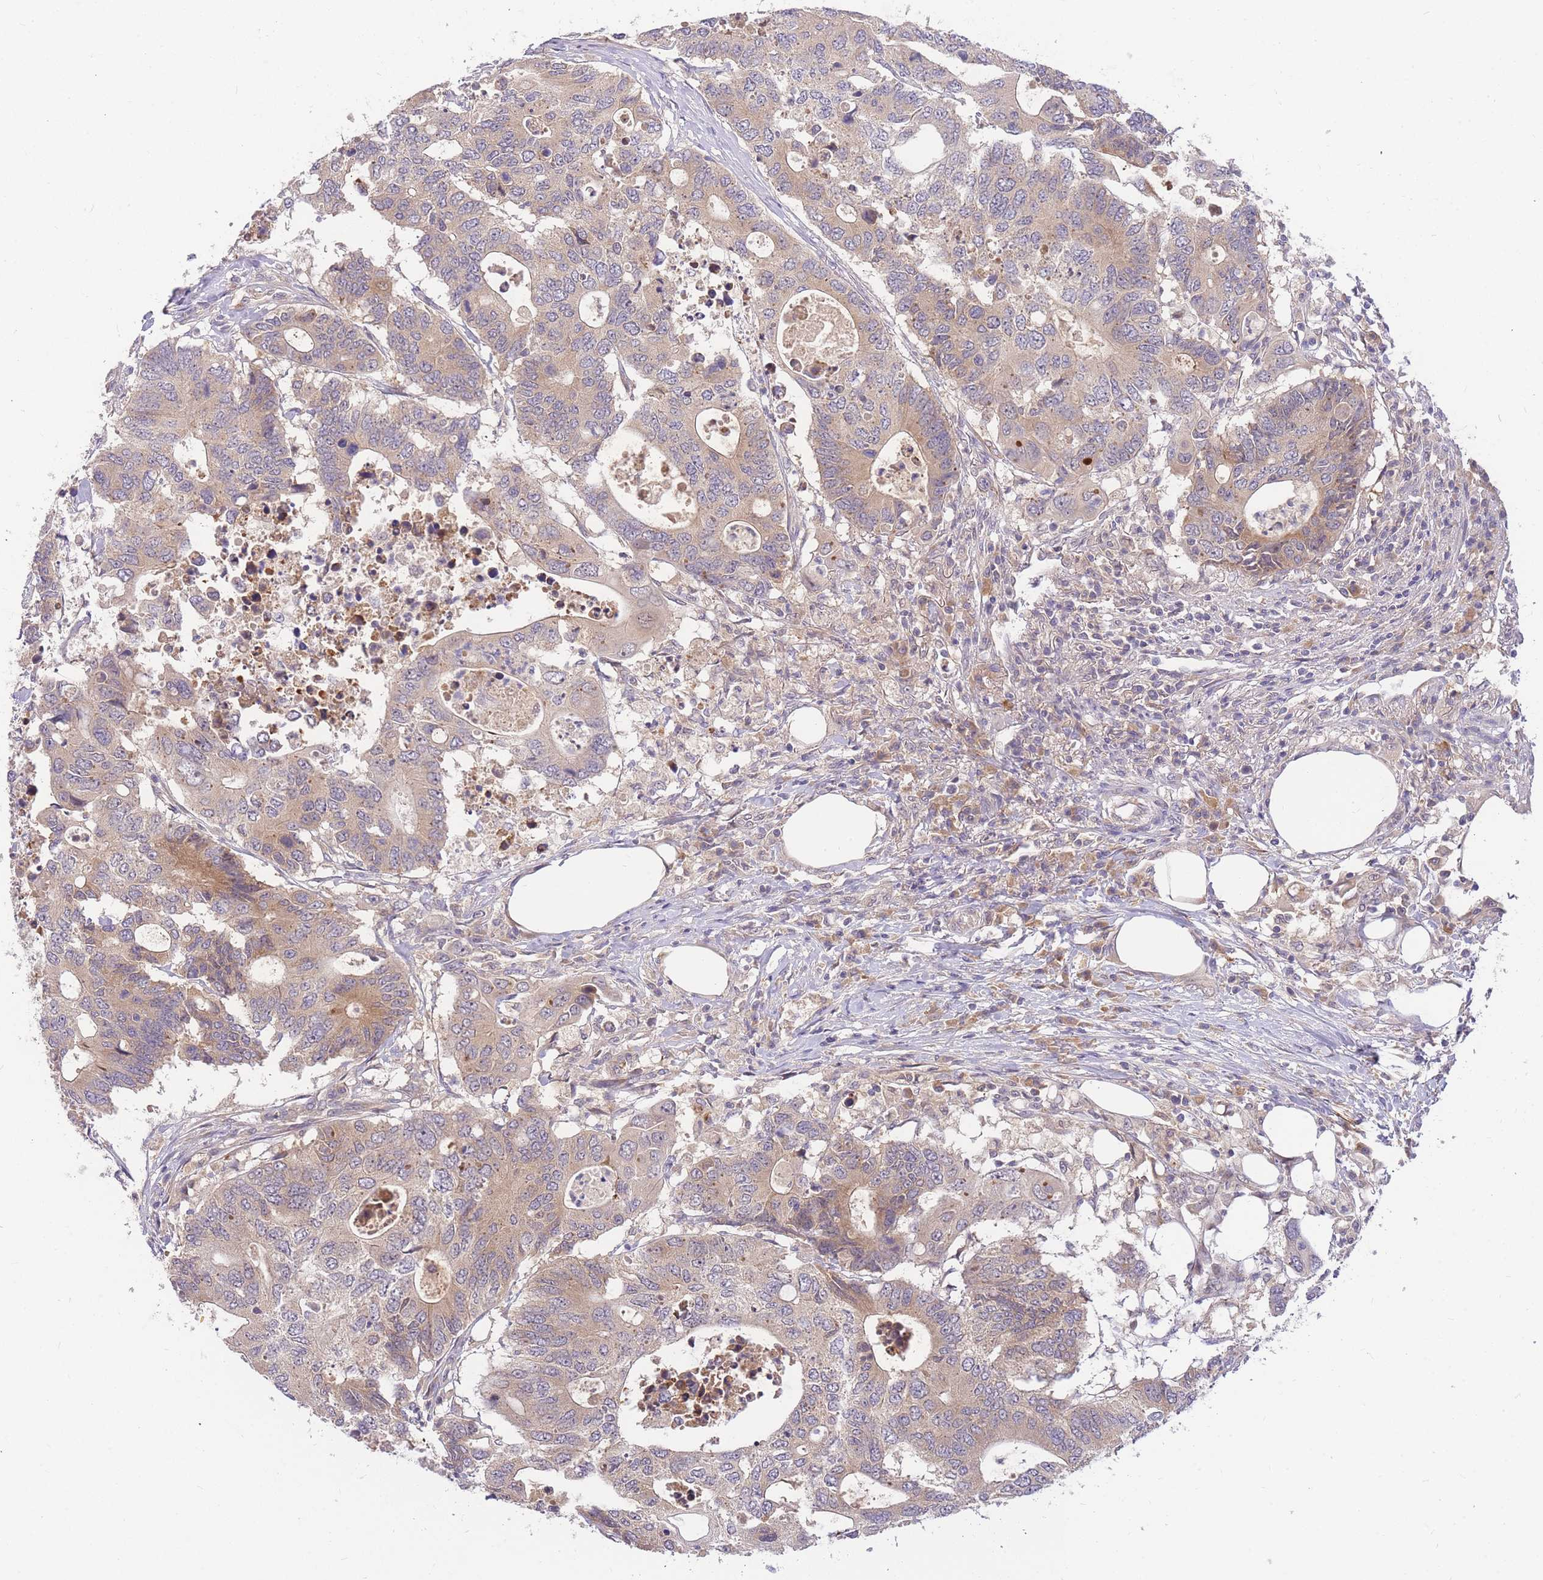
{"staining": {"intensity": "weak", "quantity": ">75%", "location": "cytoplasmic/membranous"}, "tissue": "colorectal cancer", "cell_type": "Tumor cells", "image_type": "cancer", "snomed": [{"axis": "morphology", "description": "Adenocarcinoma, NOS"}, {"axis": "topography", "description": "Colon"}], "caption": "Immunohistochemistry photomicrograph of human colorectal cancer (adenocarcinoma) stained for a protein (brown), which reveals low levels of weak cytoplasmic/membranous staining in about >75% of tumor cells.", "gene": "ZNF577", "patient": {"sex": "male", "age": 71}}